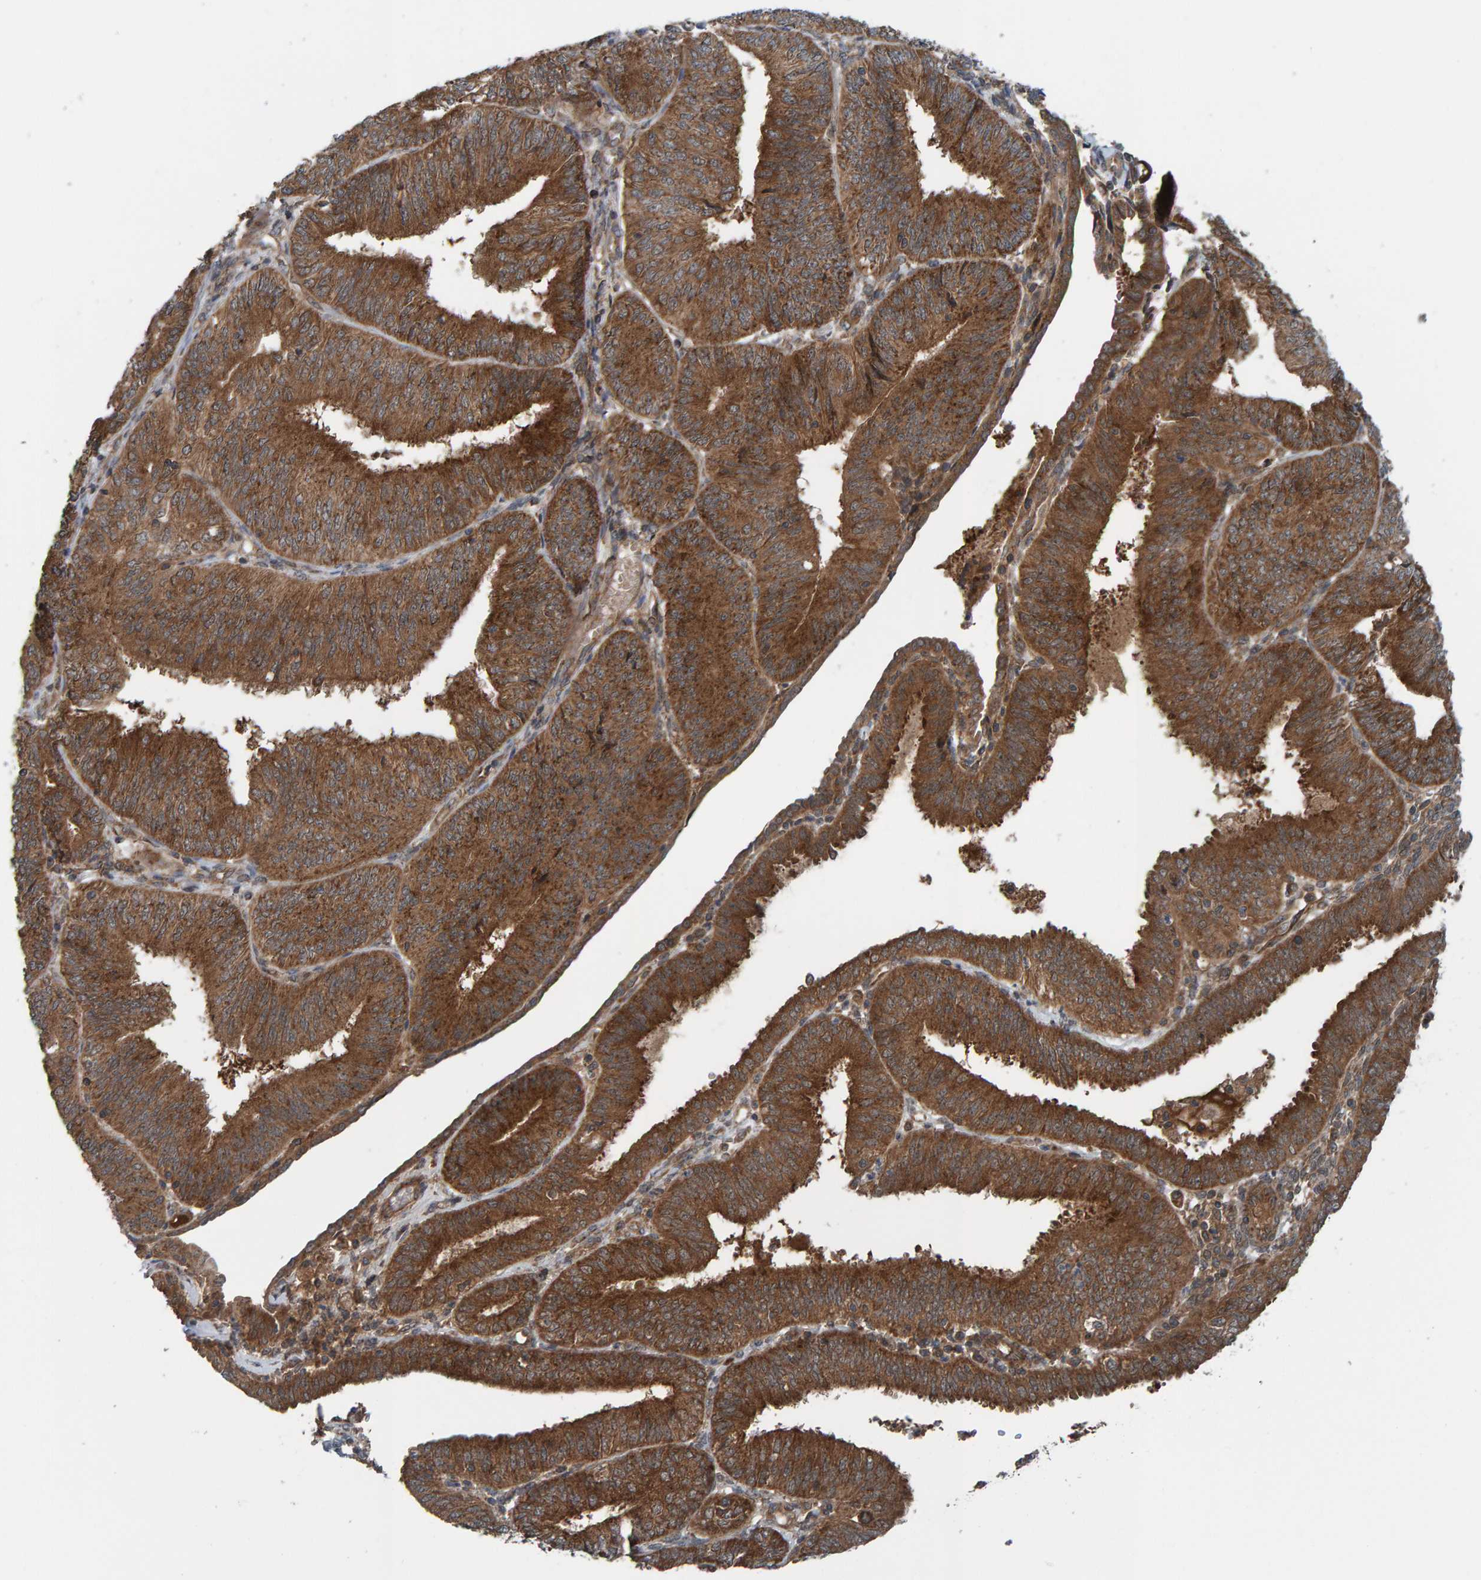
{"staining": {"intensity": "strong", "quantity": ">75%", "location": "cytoplasmic/membranous"}, "tissue": "endometrial cancer", "cell_type": "Tumor cells", "image_type": "cancer", "snomed": [{"axis": "morphology", "description": "Adenocarcinoma, NOS"}, {"axis": "topography", "description": "Endometrium"}], "caption": "Endometrial cancer stained for a protein displays strong cytoplasmic/membranous positivity in tumor cells.", "gene": "CUEDC1", "patient": {"sex": "female", "age": 58}}